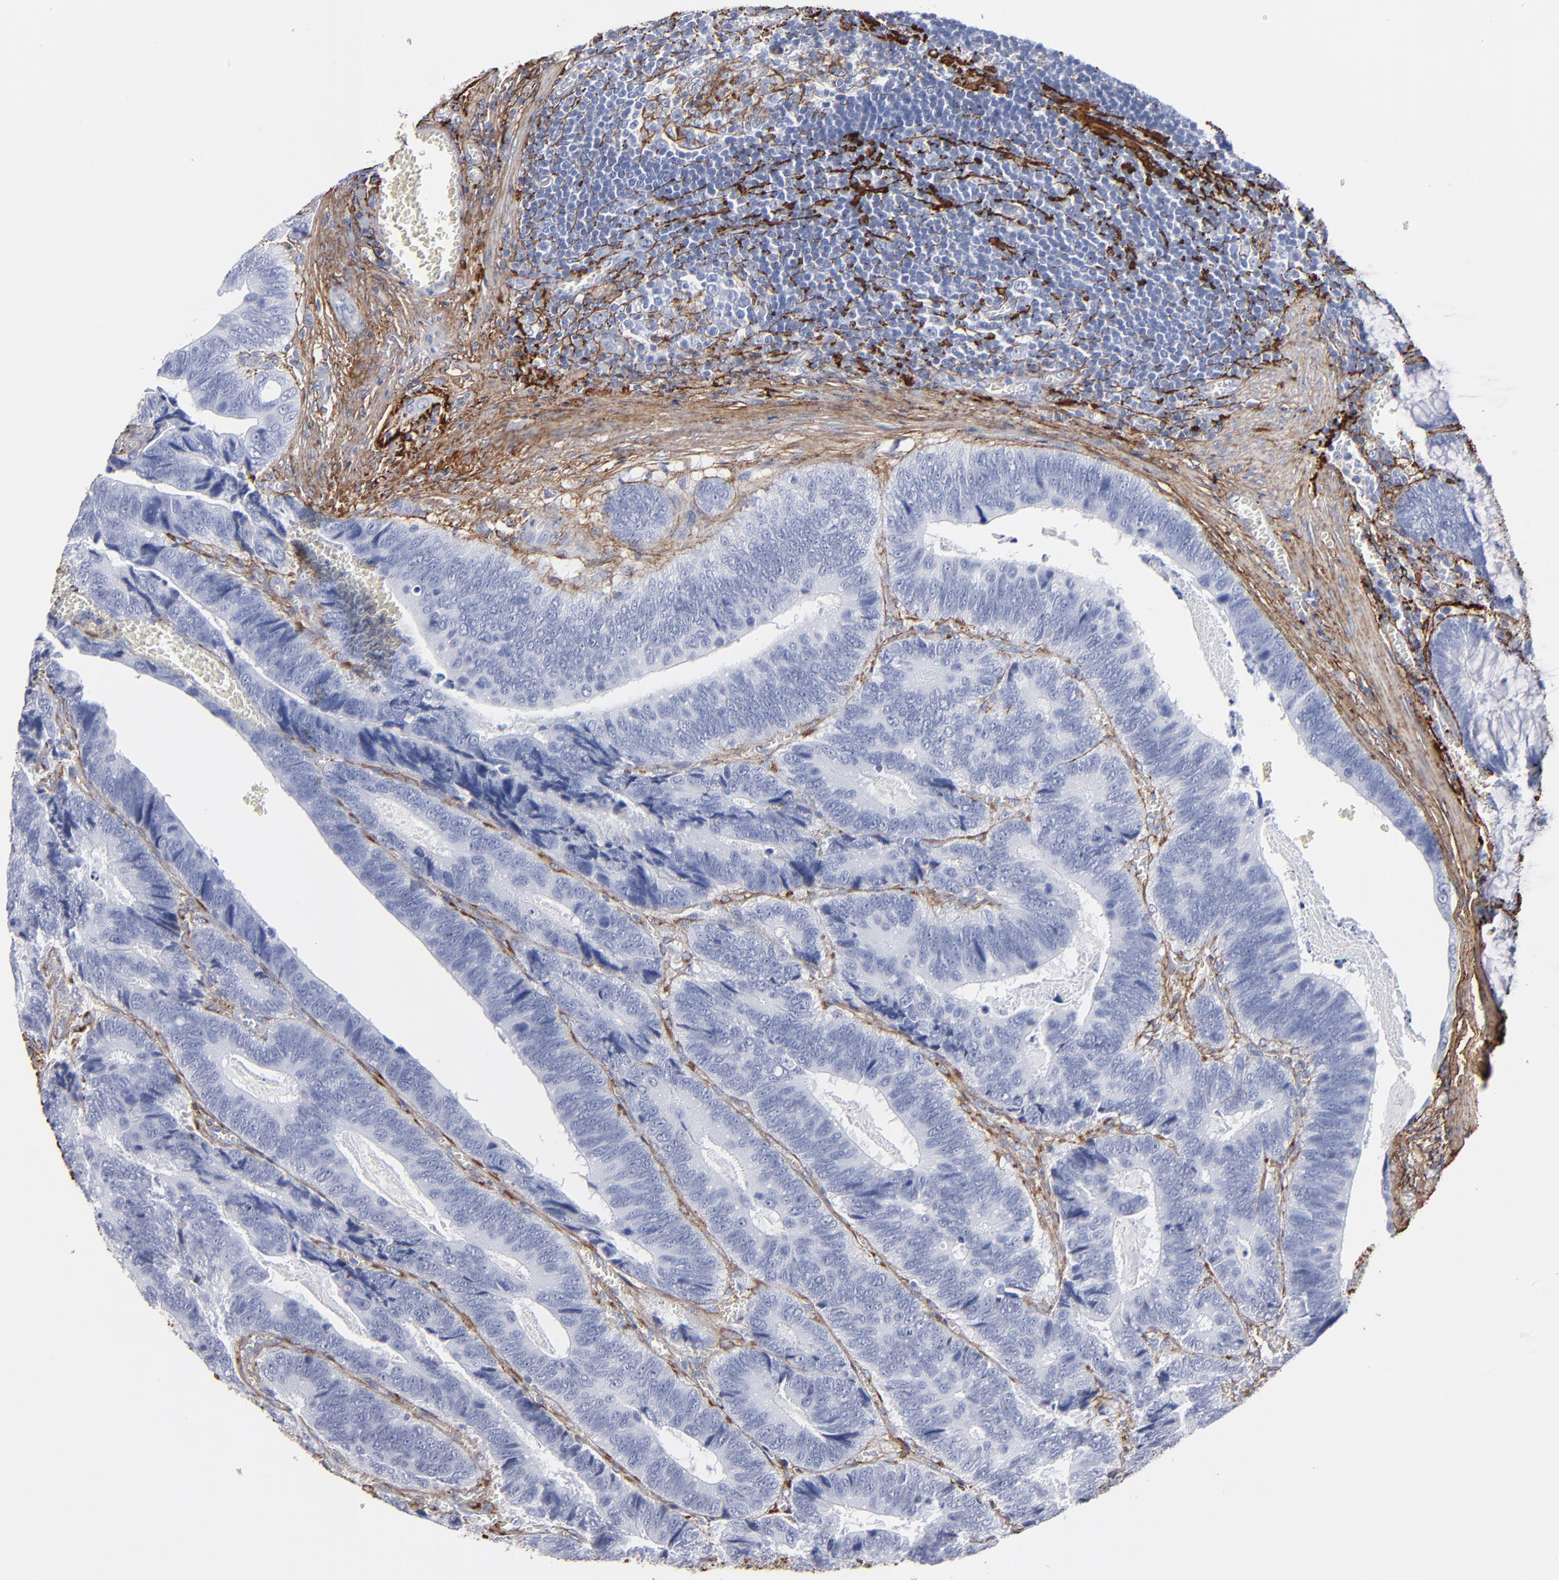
{"staining": {"intensity": "negative", "quantity": "none", "location": "none"}, "tissue": "colorectal cancer", "cell_type": "Tumor cells", "image_type": "cancer", "snomed": [{"axis": "morphology", "description": "Adenocarcinoma, NOS"}, {"axis": "topography", "description": "Colon"}], "caption": "An immunohistochemistry (IHC) histopathology image of colorectal cancer (adenocarcinoma) is shown. There is no staining in tumor cells of colorectal cancer (adenocarcinoma).", "gene": "EMILIN1", "patient": {"sex": "male", "age": 72}}